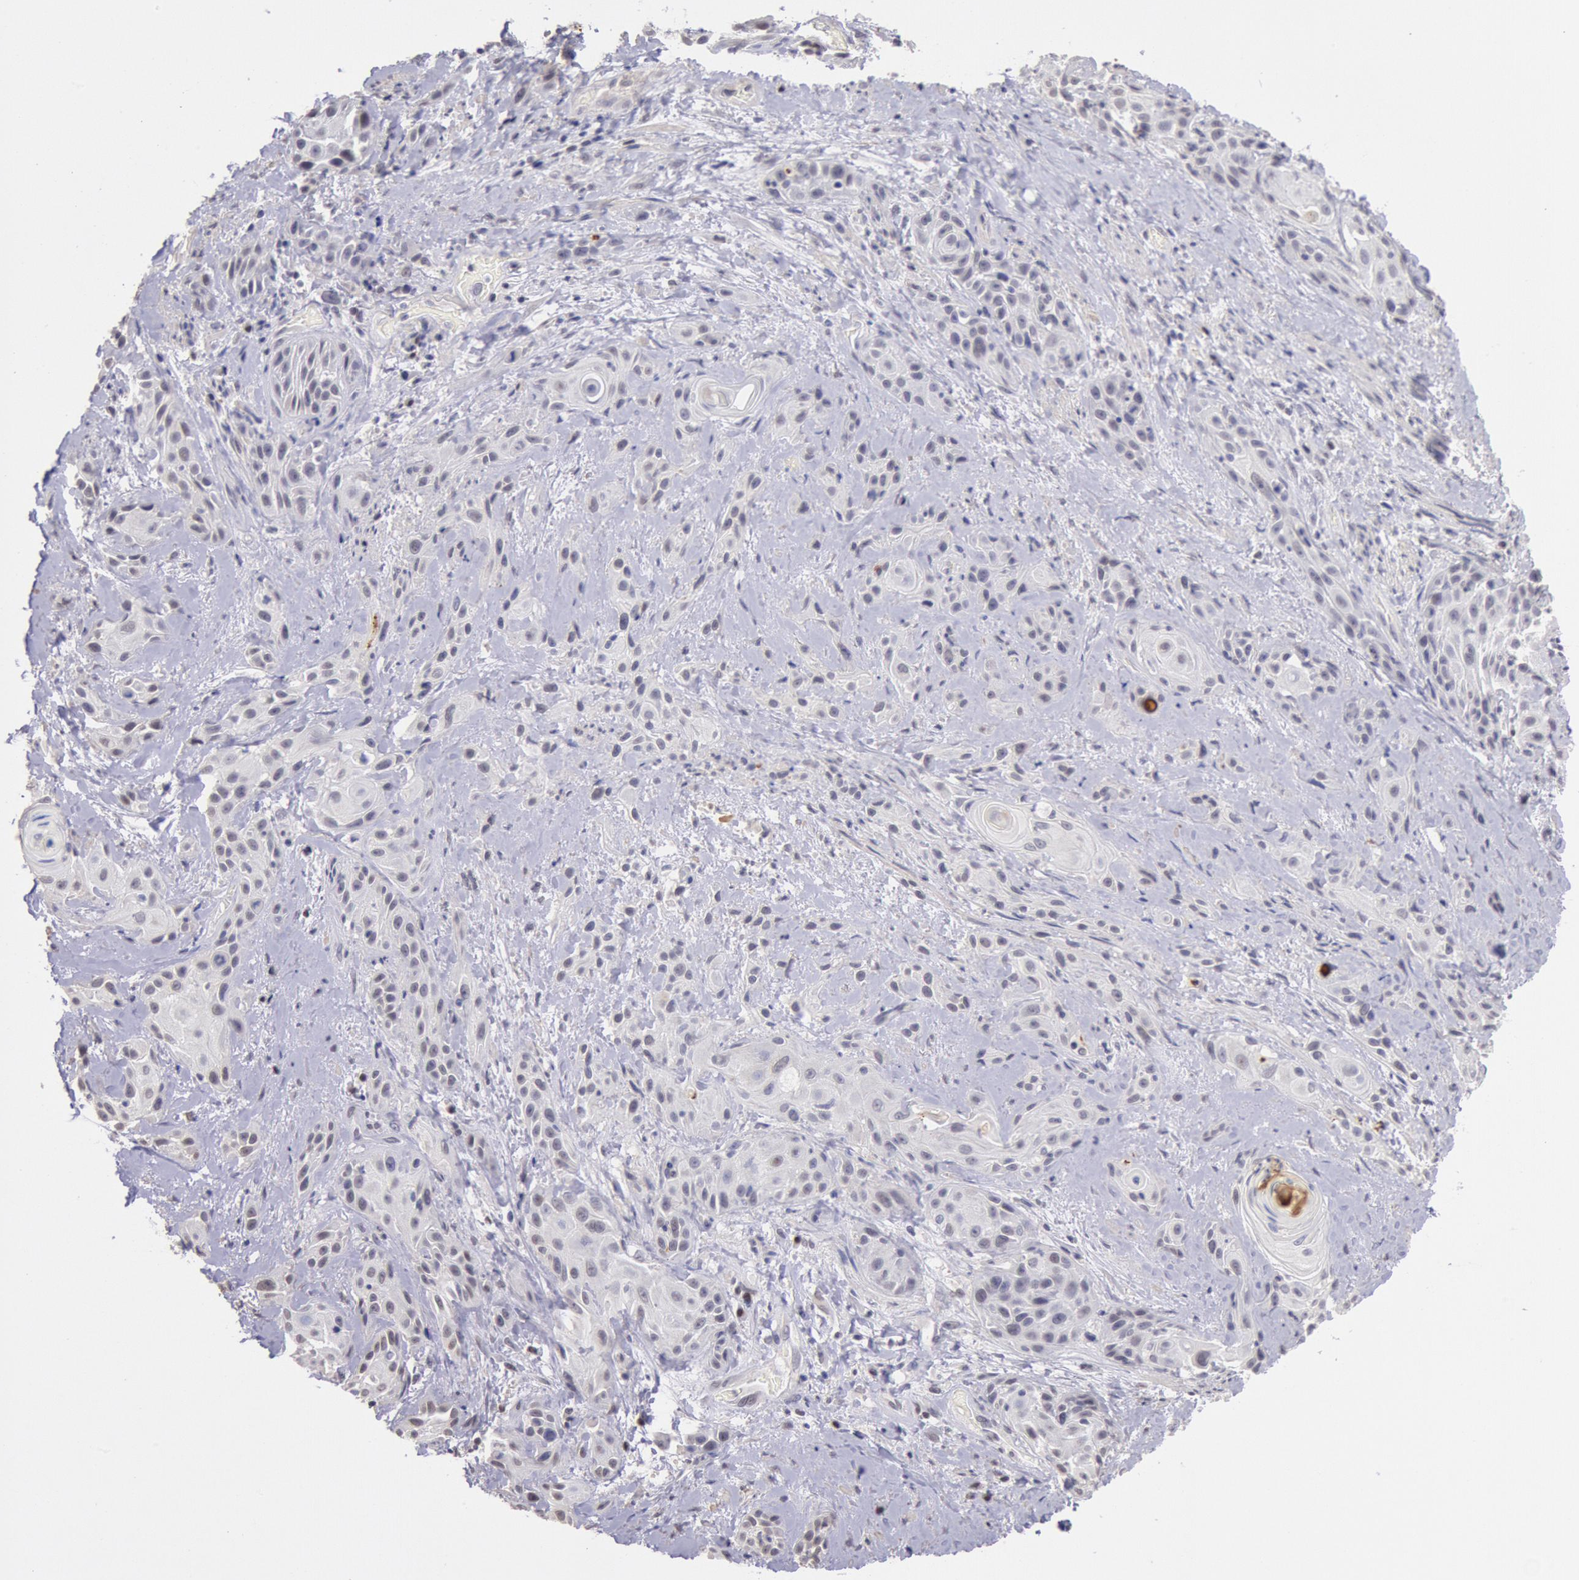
{"staining": {"intensity": "weak", "quantity": "<25%", "location": "cytoplasmic/membranous"}, "tissue": "skin cancer", "cell_type": "Tumor cells", "image_type": "cancer", "snomed": [{"axis": "morphology", "description": "Squamous cell carcinoma, NOS"}, {"axis": "topography", "description": "Skin"}, {"axis": "topography", "description": "Anal"}], "caption": "Immunohistochemical staining of human skin cancer demonstrates no significant positivity in tumor cells.", "gene": "MYH7", "patient": {"sex": "male", "age": 64}}